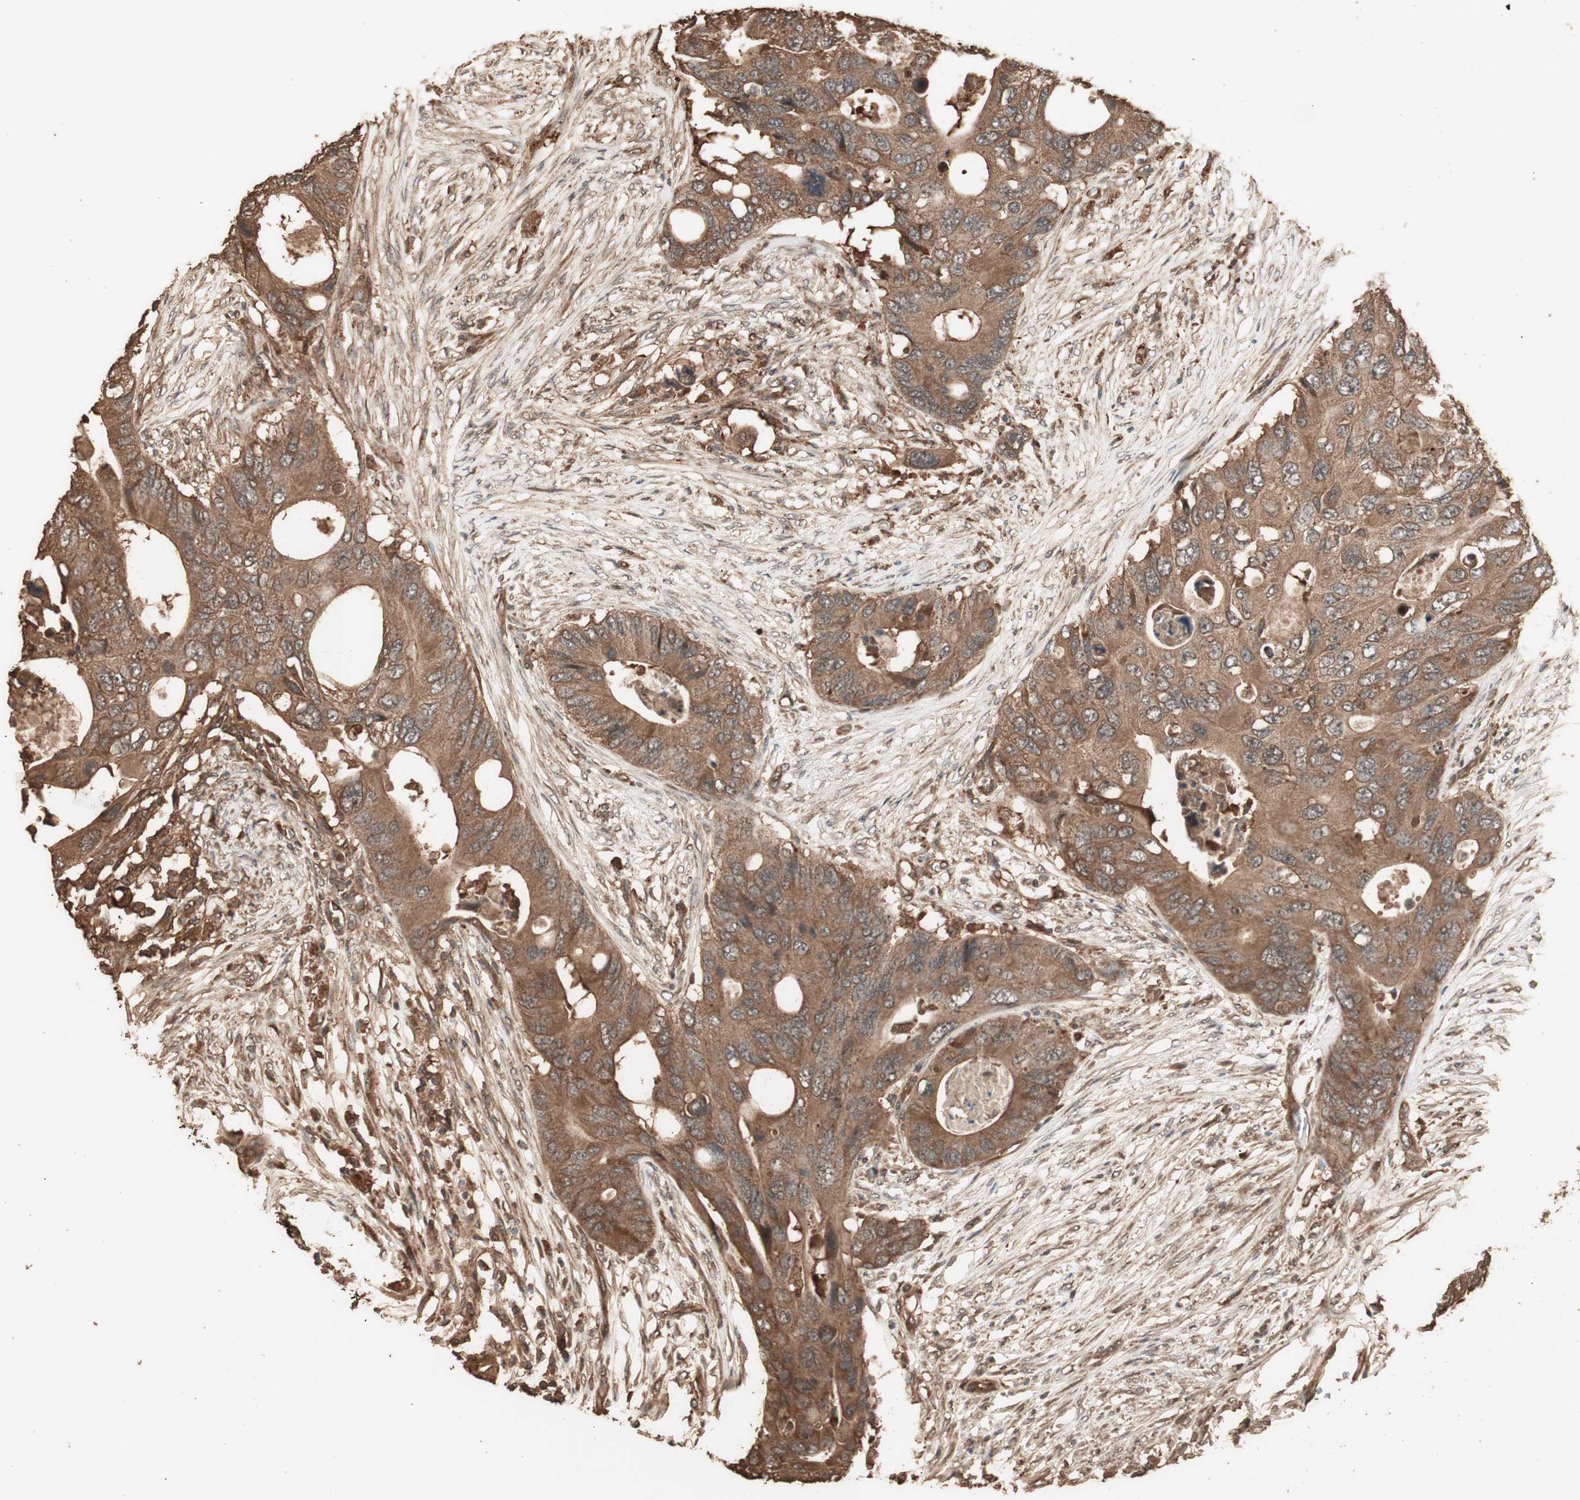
{"staining": {"intensity": "moderate", "quantity": ">75%", "location": "cytoplasmic/membranous"}, "tissue": "colorectal cancer", "cell_type": "Tumor cells", "image_type": "cancer", "snomed": [{"axis": "morphology", "description": "Adenocarcinoma, NOS"}, {"axis": "topography", "description": "Colon"}], "caption": "An immunohistochemistry (IHC) histopathology image of neoplastic tissue is shown. Protein staining in brown labels moderate cytoplasmic/membranous positivity in colorectal cancer (adenocarcinoma) within tumor cells. The staining was performed using DAB to visualize the protein expression in brown, while the nuclei were stained in blue with hematoxylin (Magnification: 20x).", "gene": "CCN4", "patient": {"sex": "male", "age": 71}}